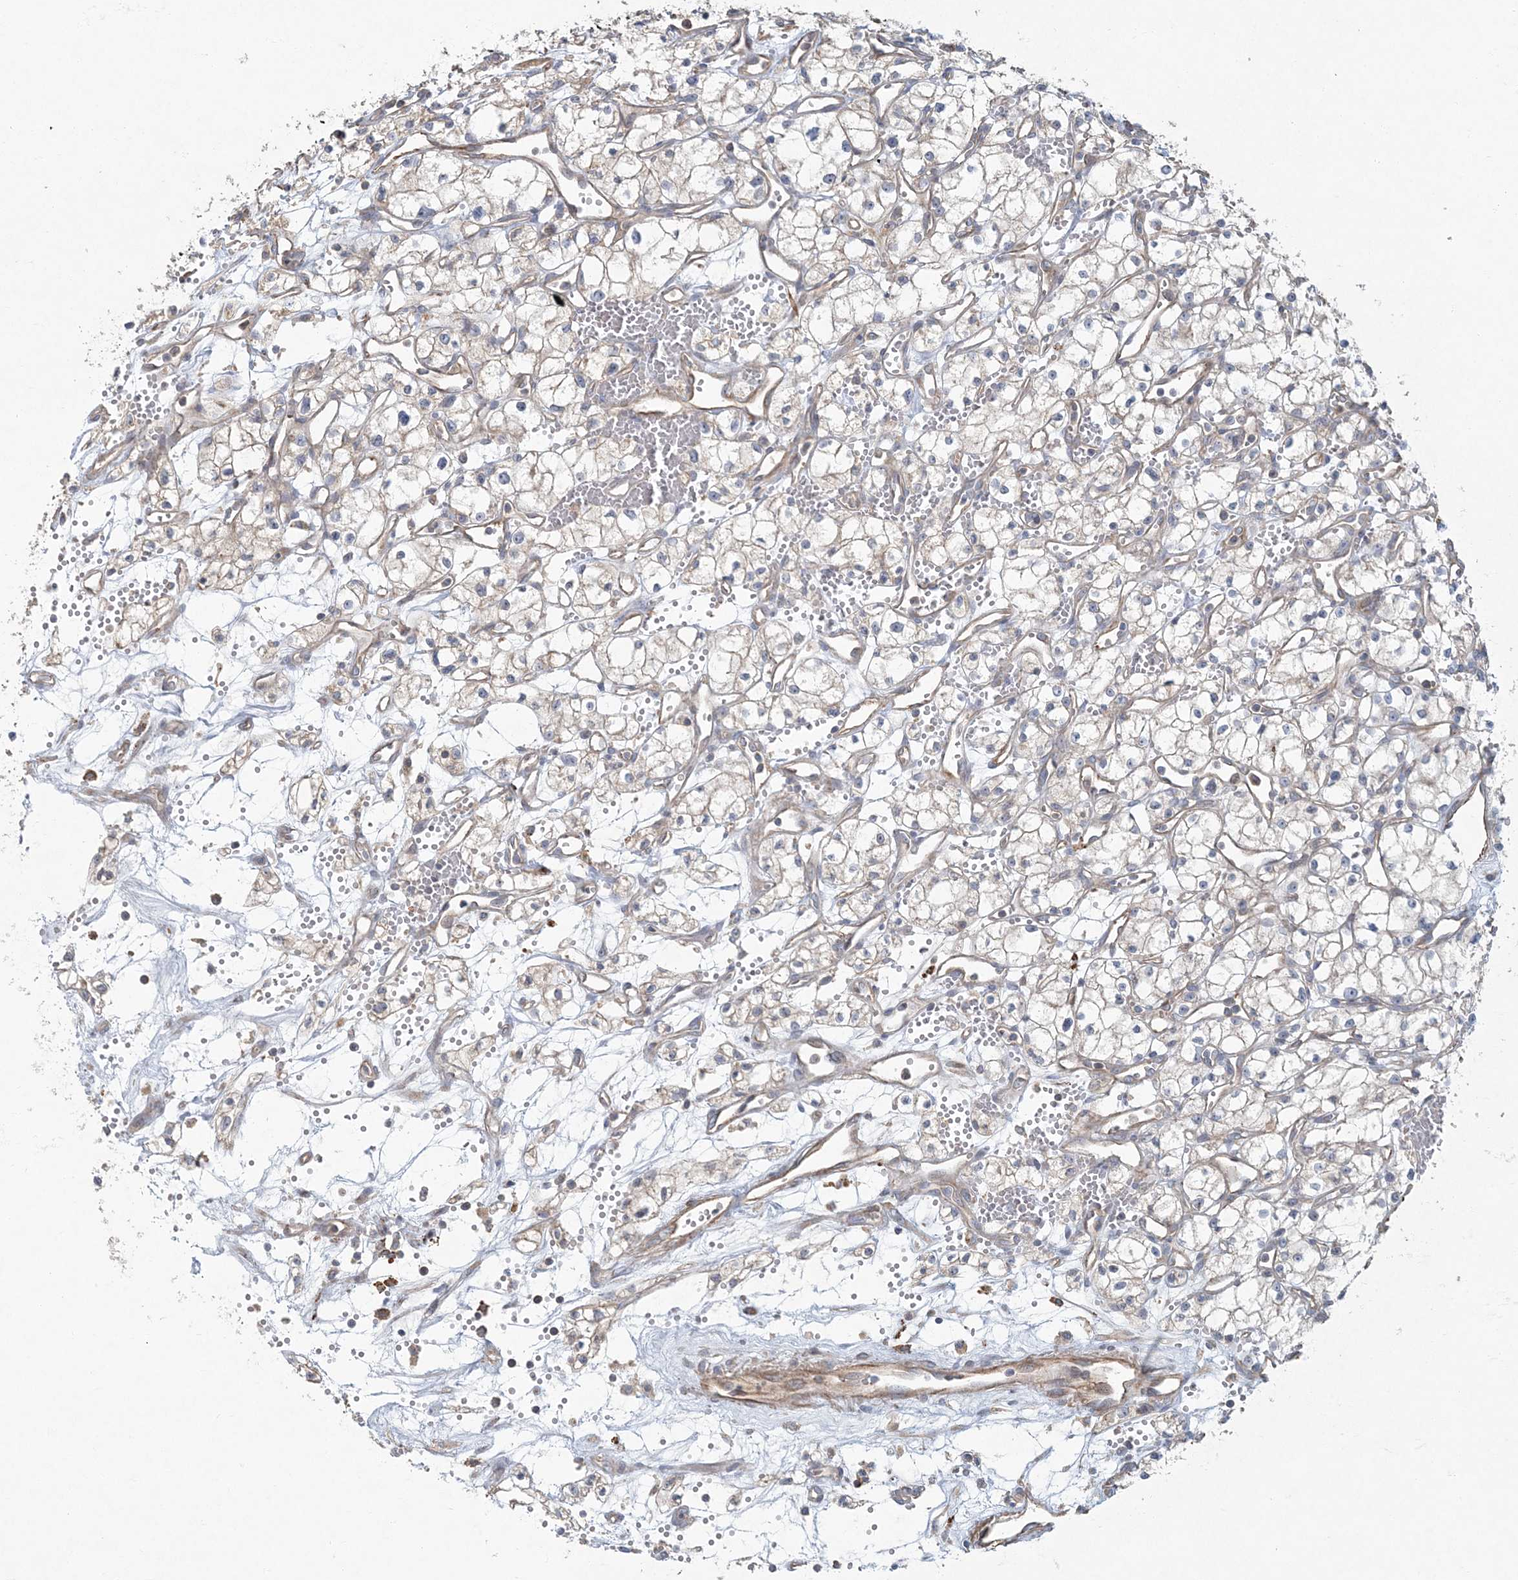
{"staining": {"intensity": "negative", "quantity": "none", "location": "none"}, "tissue": "renal cancer", "cell_type": "Tumor cells", "image_type": "cancer", "snomed": [{"axis": "morphology", "description": "Adenocarcinoma, NOS"}, {"axis": "topography", "description": "Kidney"}], "caption": "Adenocarcinoma (renal) was stained to show a protein in brown. There is no significant positivity in tumor cells.", "gene": "ARHGEF38", "patient": {"sex": "male", "age": 59}}